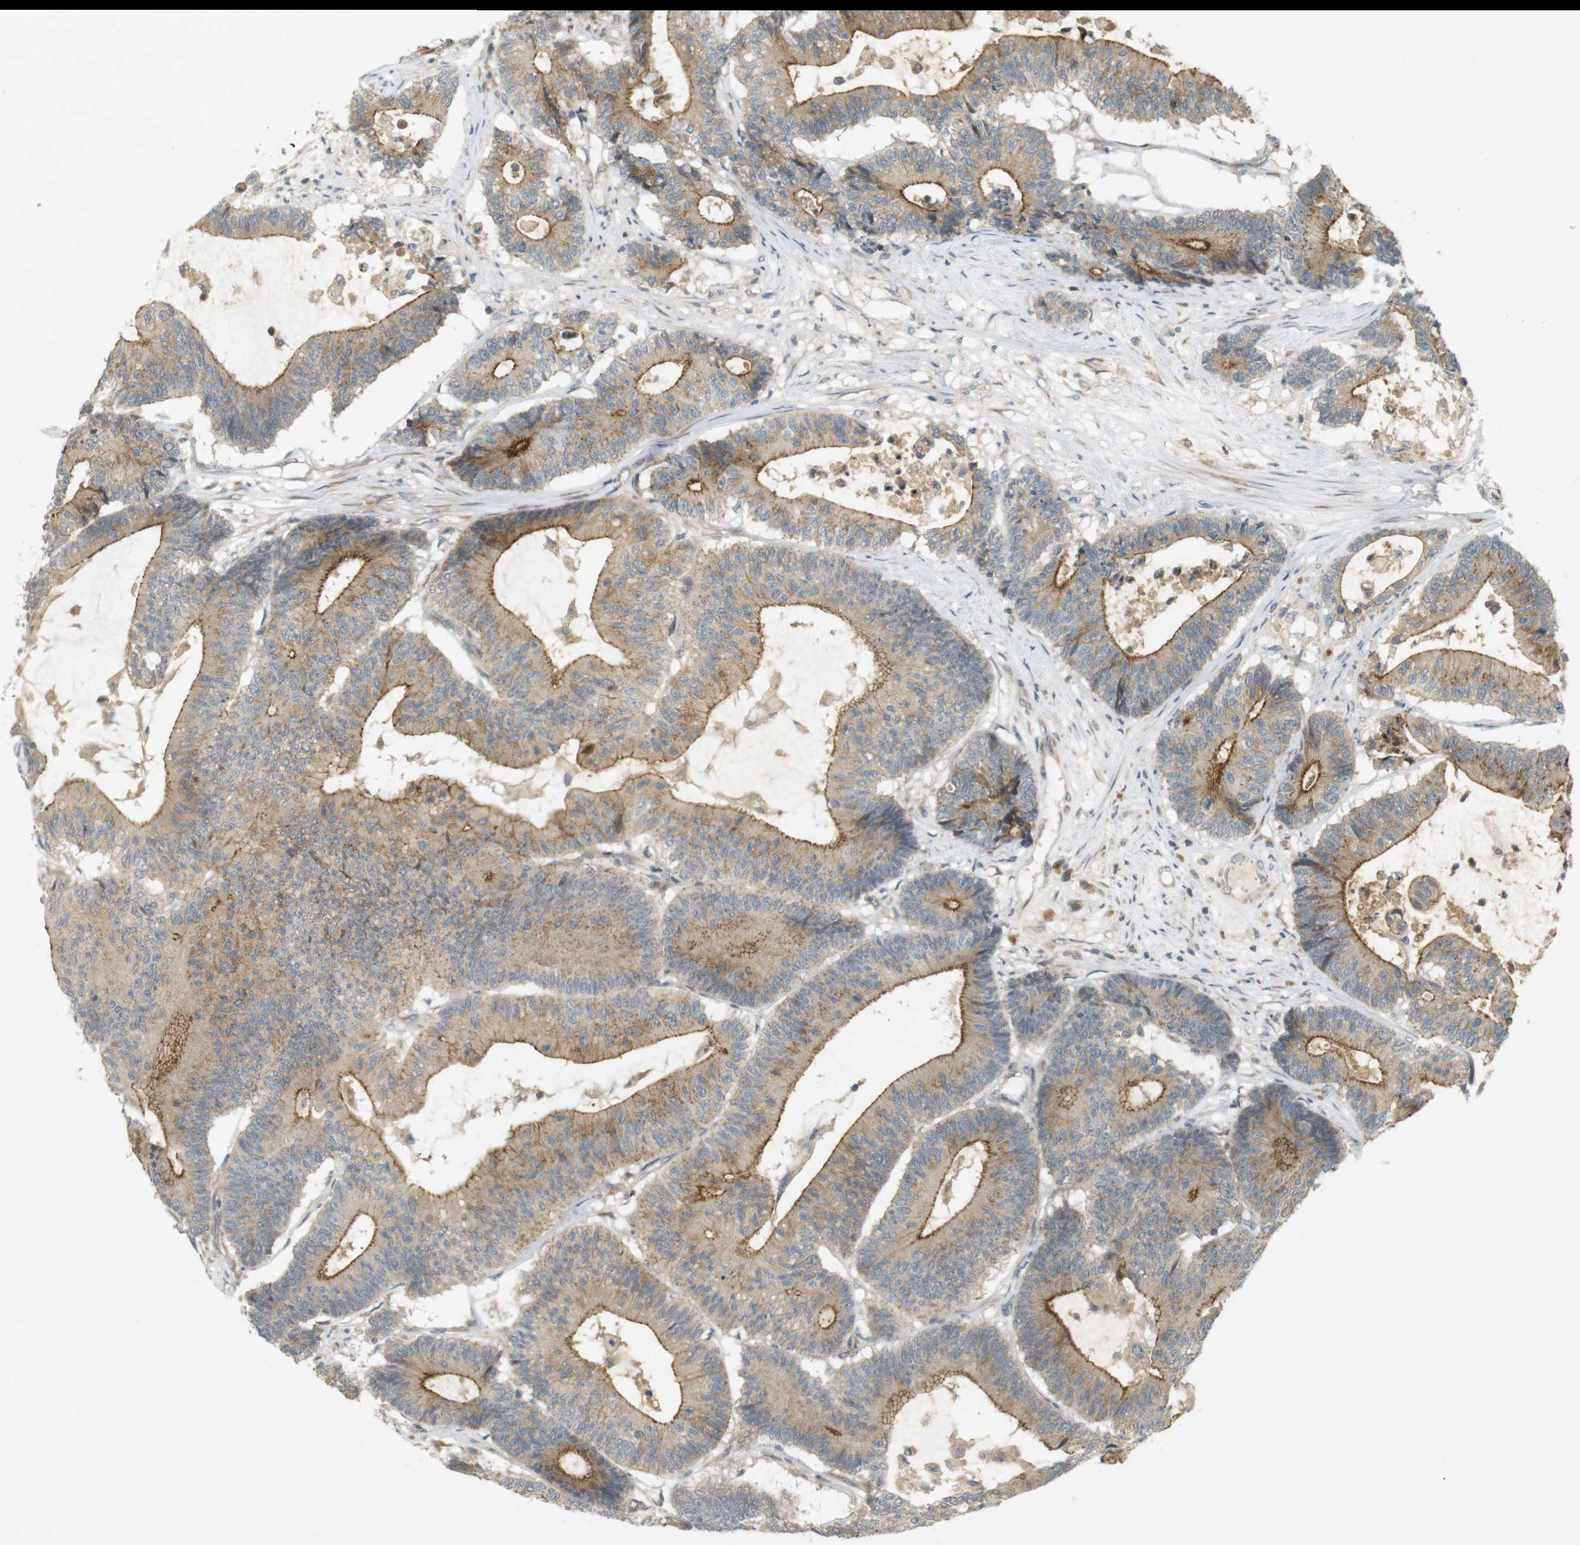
{"staining": {"intensity": "moderate", "quantity": ">75%", "location": "cytoplasmic/membranous"}, "tissue": "colorectal cancer", "cell_type": "Tumor cells", "image_type": "cancer", "snomed": [{"axis": "morphology", "description": "Adenocarcinoma, NOS"}, {"axis": "topography", "description": "Colon"}], "caption": "Colorectal adenocarcinoma tissue exhibits moderate cytoplasmic/membranous staining in about >75% of tumor cells", "gene": "CLRN3", "patient": {"sex": "female", "age": 84}}